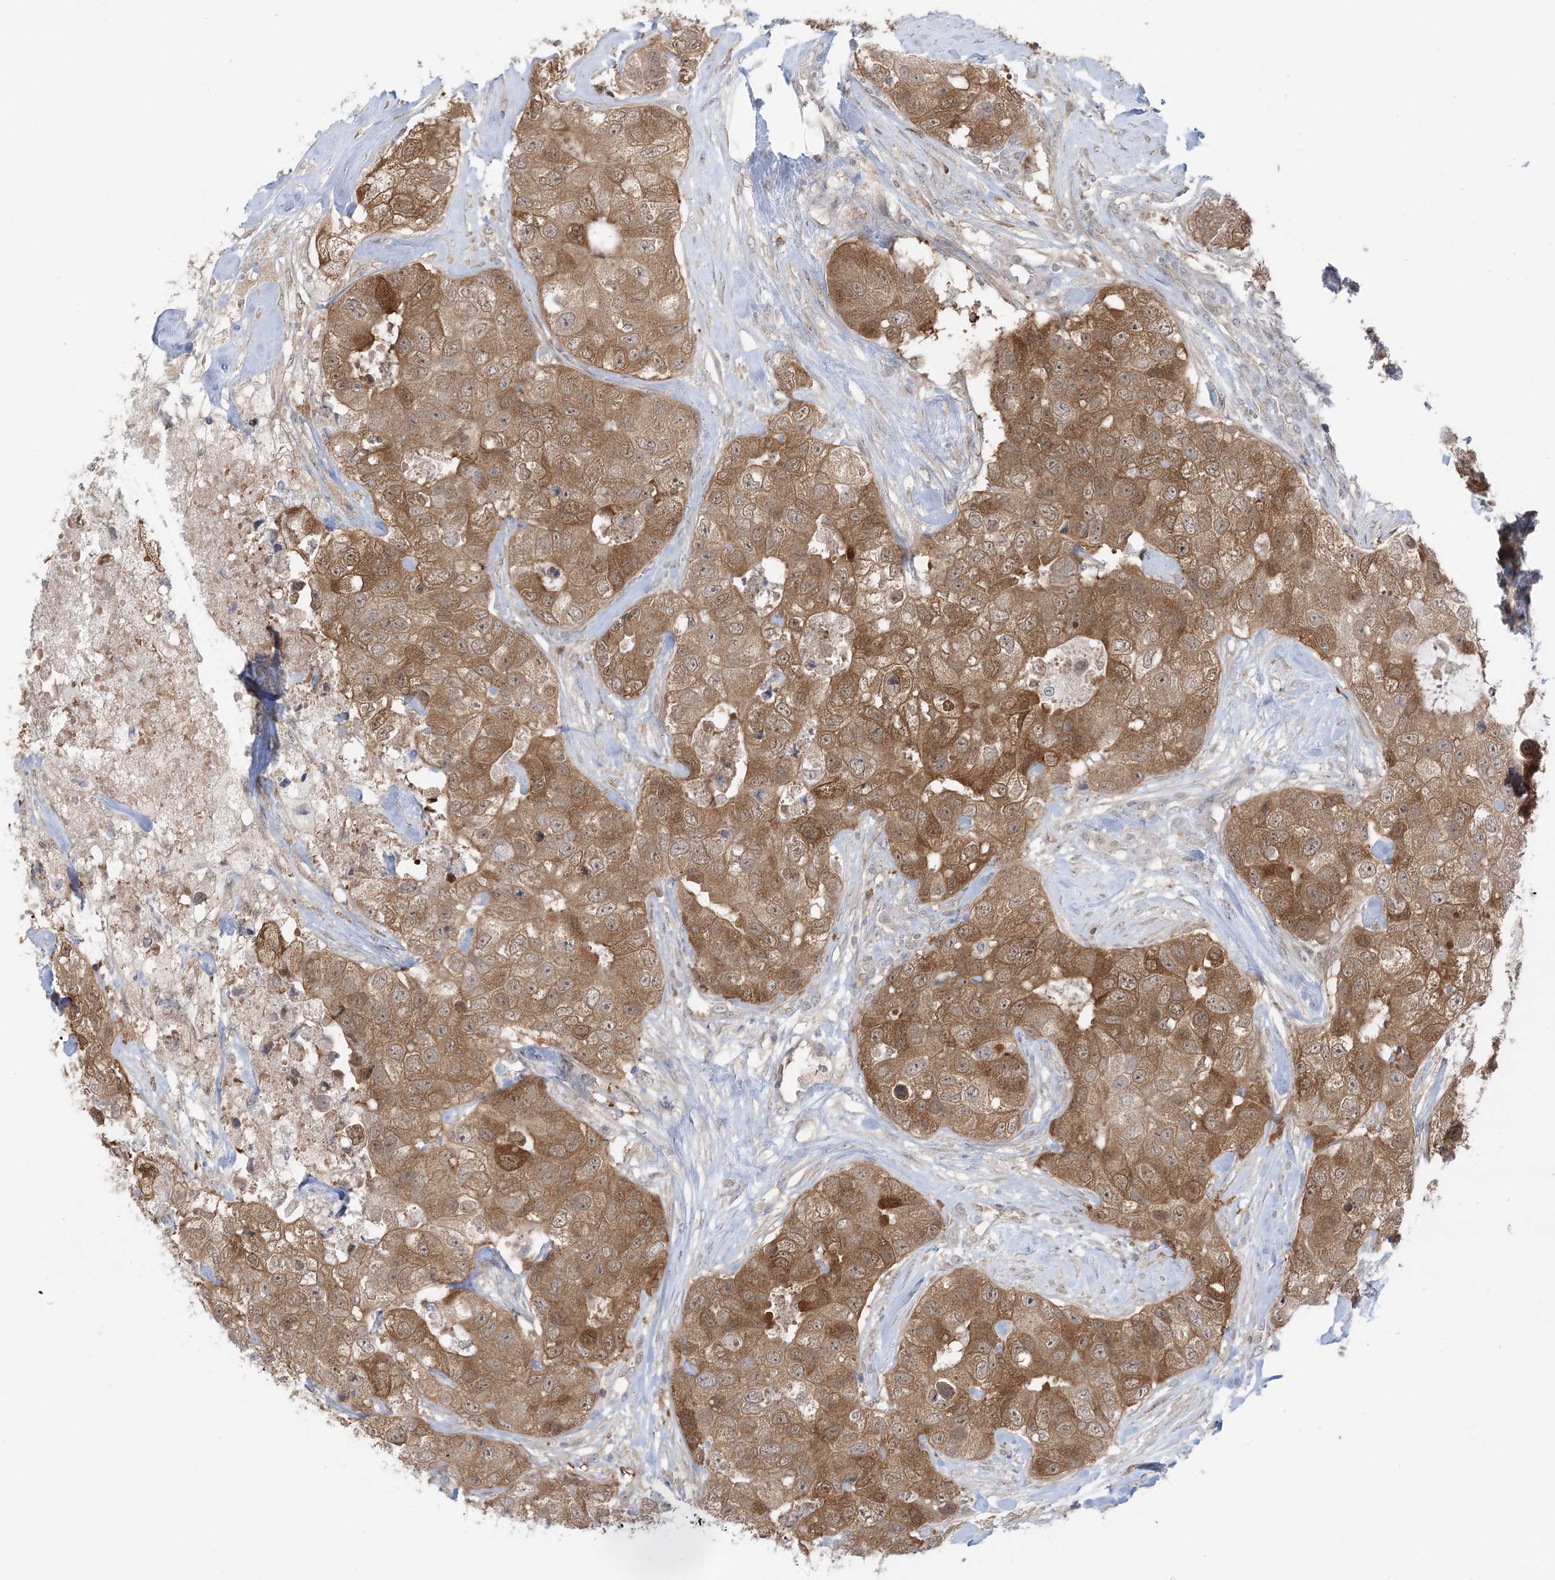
{"staining": {"intensity": "moderate", "quantity": ">75%", "location": "cytoplasmic/membranous"}, "tissue": "breast cancer", "cell_type": "Tumor cells", "image_type": "cancer", "snomed": [{"axis": "morphology", "description": "Duct carcinoma"}, {"axis": "topography", "description": "Breast"}], "caption": "Protein expression analysis of breast cancer demonstrates moderate cytoplasmic/membranous positivity in approximately >75% of tumor cells.", "gene": "OGA", "patient": {"sex": "female", "age": 62}}